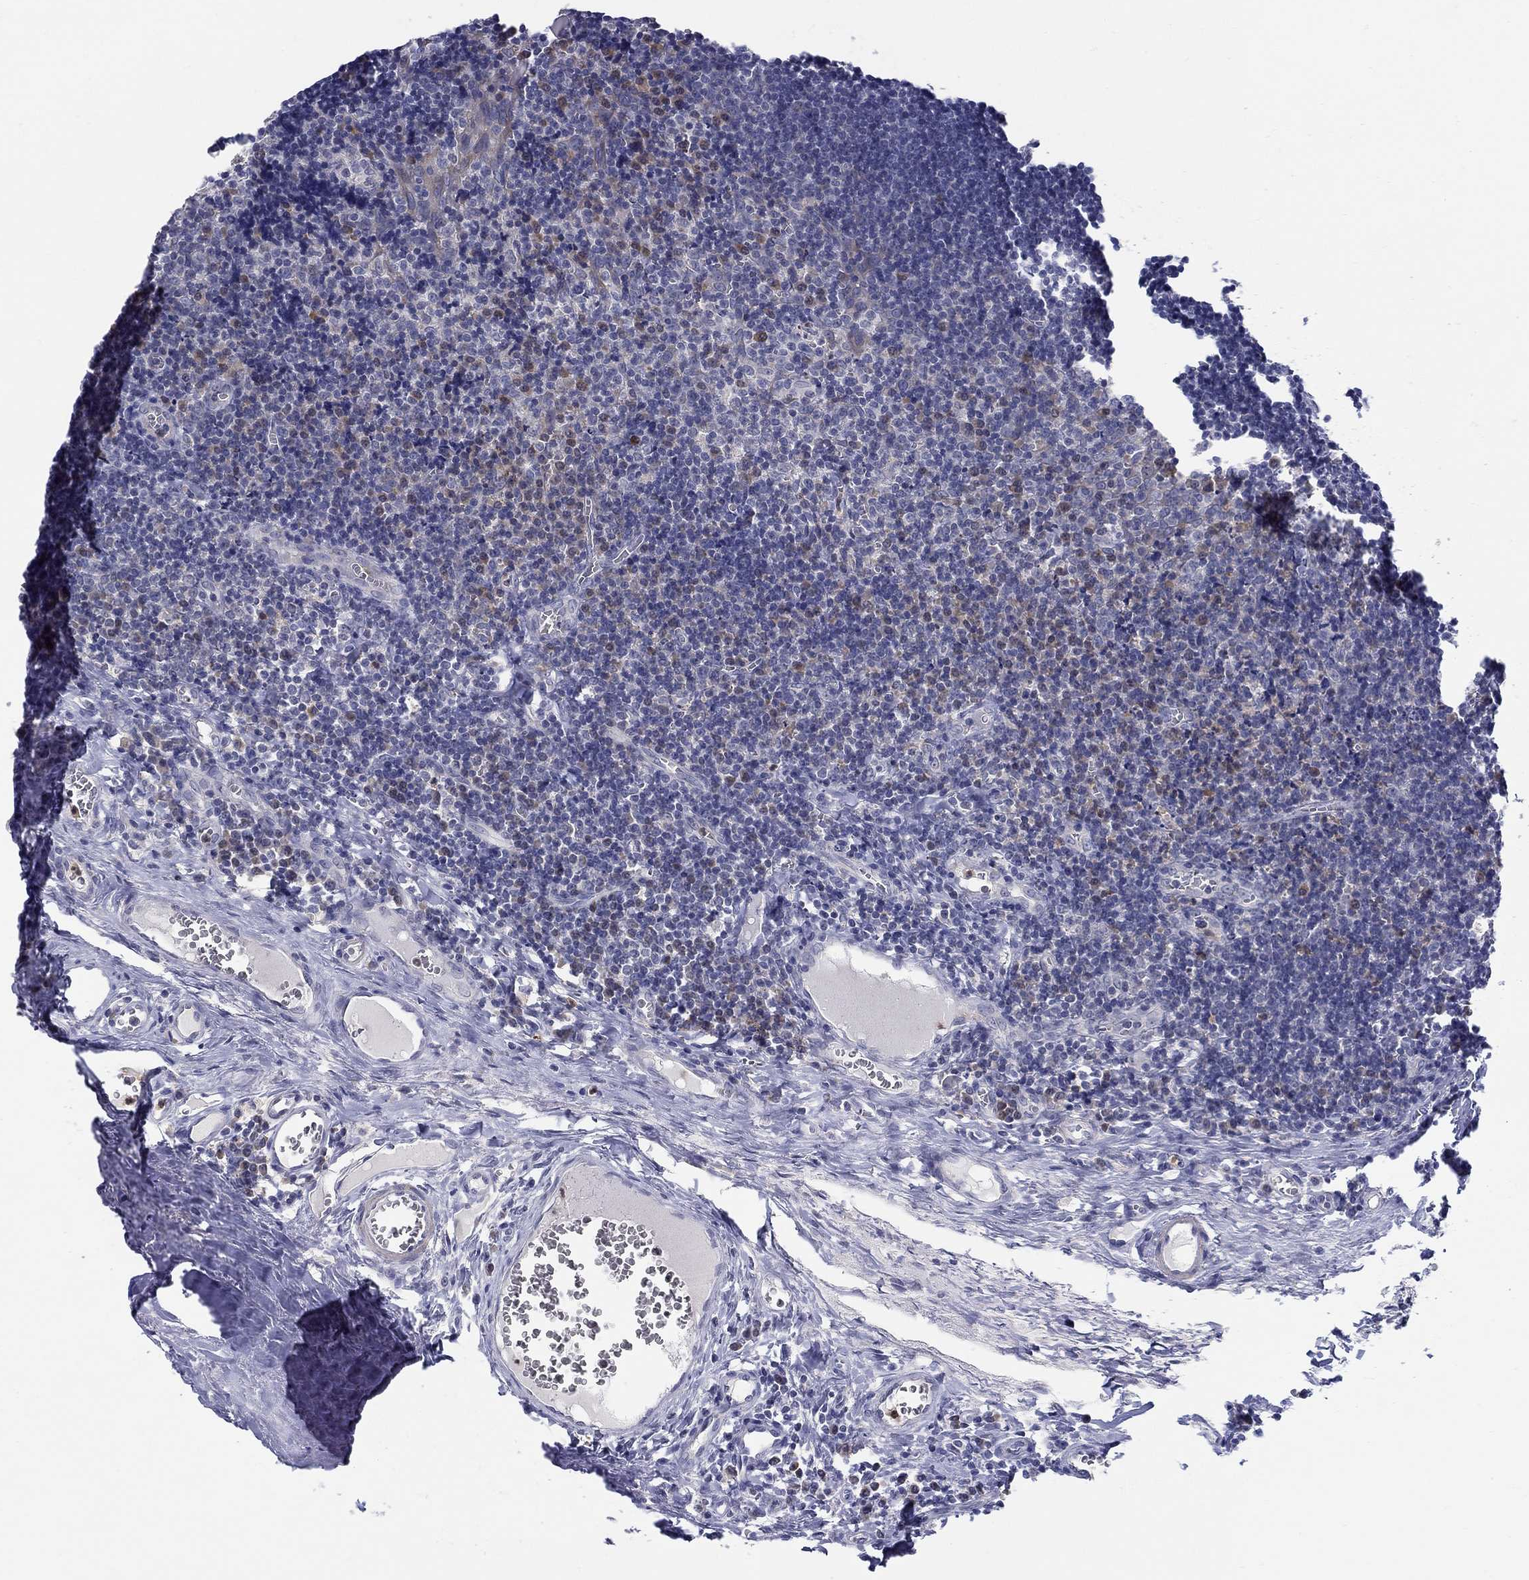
{"staining": {"intensity": "negative", "quantity": "none", "location": "none"}, "tissue": "tonsil", "cell_type": "Germinal center cells", "image_type": "normal", "snomed": [{"axis": "morphology", "description": "Normal tissue, NOS"}, {"axis": "morphology", "description": "Inflammation, NOS"}, {"axis": "topography", "description": "Tonsil"}], "caption": "Protein analysis of normal tonsil reveals no significant expression in germinal center cells. The staining is performed using DAB (3,3'-diaminobenzidine) brown chromogen with nuclei counter-stained in using hematoxylin.", "gene": "ABCA4", "patient": {"sex": "female", "age": 31}}